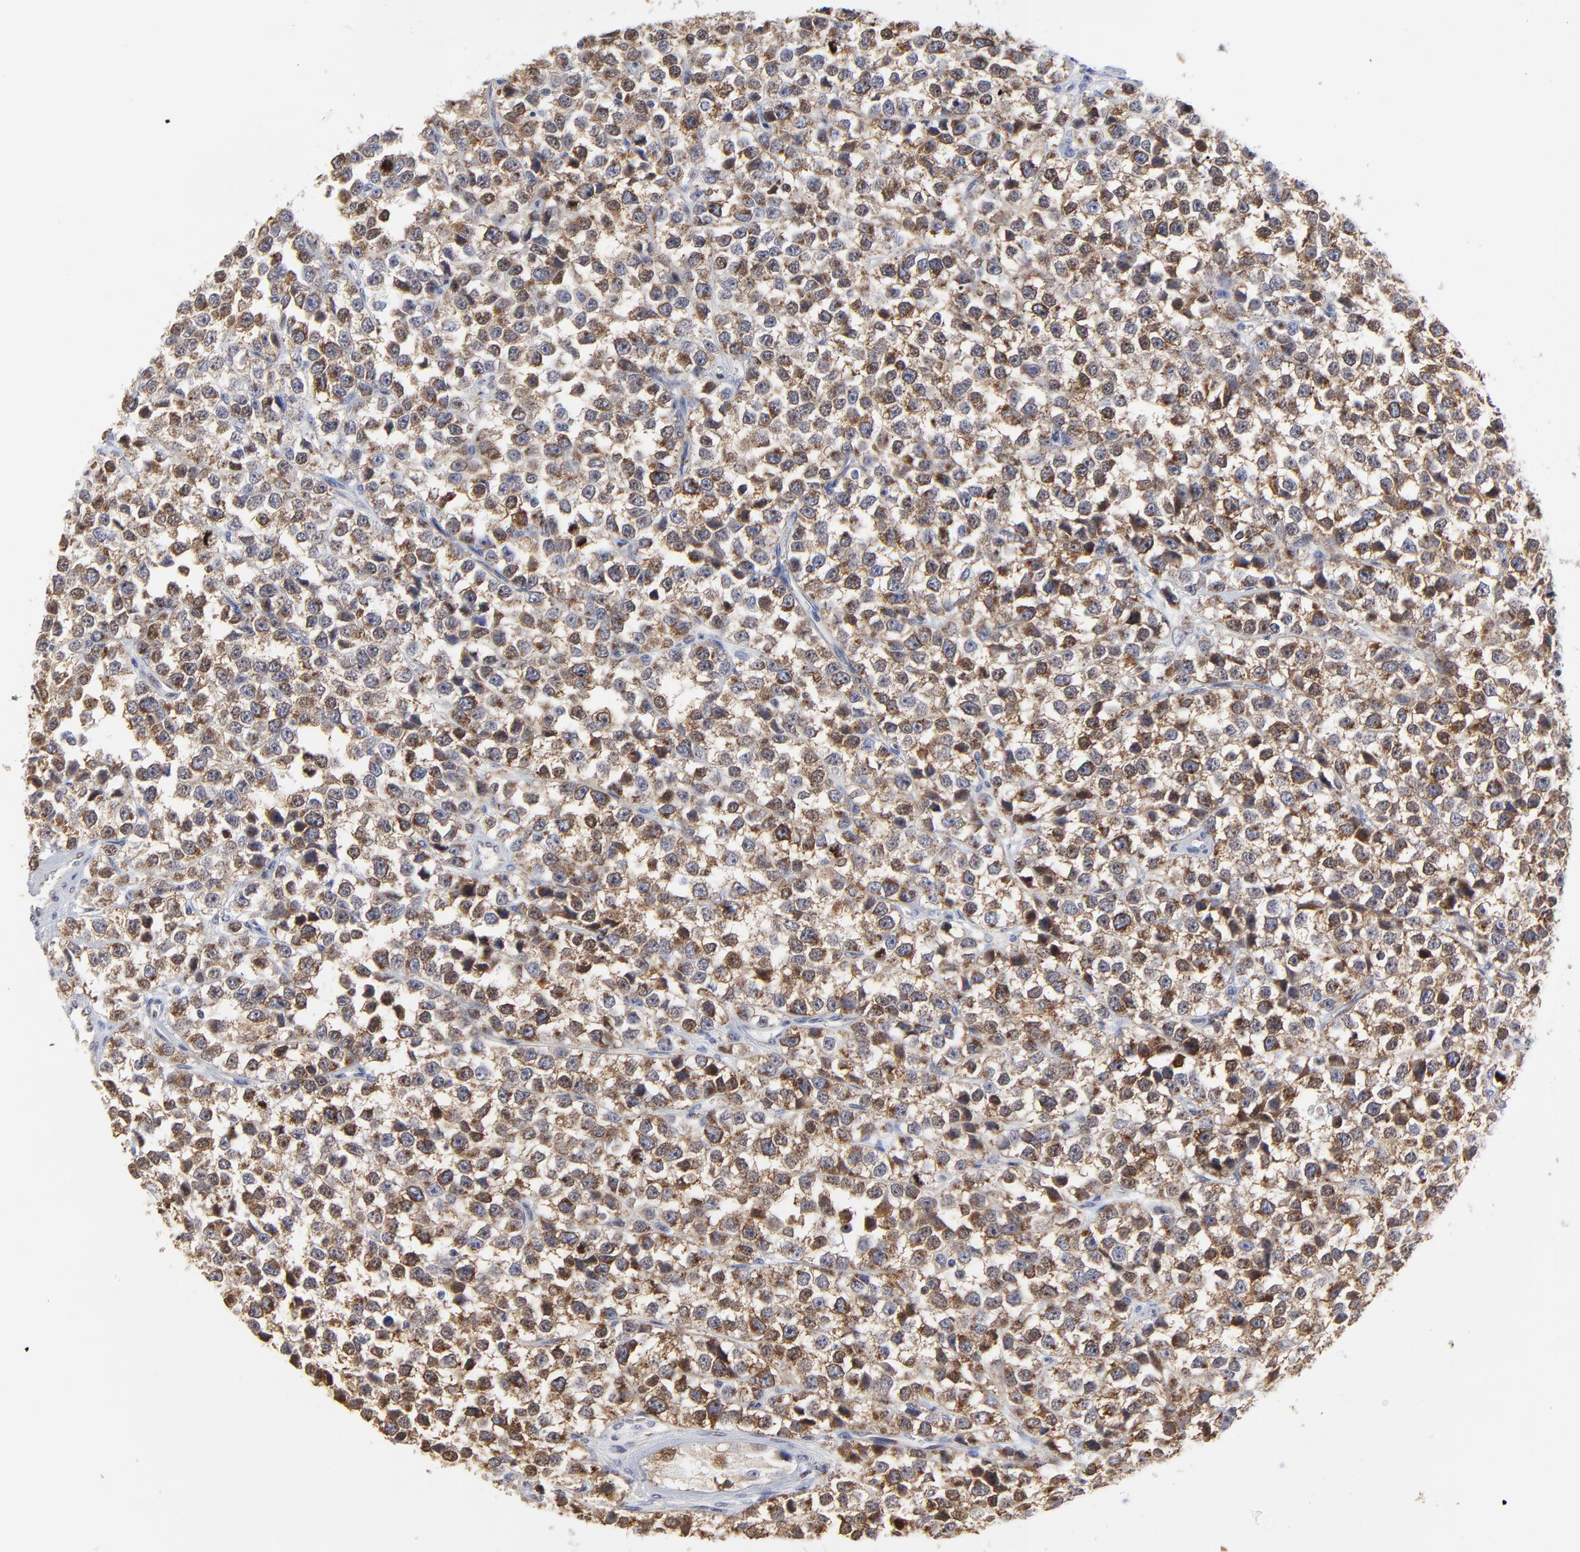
{"staining": {"intensity": "moderate", "quantity": ">75%", "location": "cytoplasmic/membranous"}, "tissue": "testis cancer", "cell_type": "Tumor cells", "image_type": "cancer", "snomed": [{"axis": "morphology", "description": "Seminoma, NOS"}, {"axis": "topography", "description": "Testis"}], "caption": "Testis cancer (seminoma) tissue exhibits moderate cytoplasmic/membranous expression in about >75% of tumor cells", "gene": "NCAPH", "patient": {"sex": "male", "age": 25}}